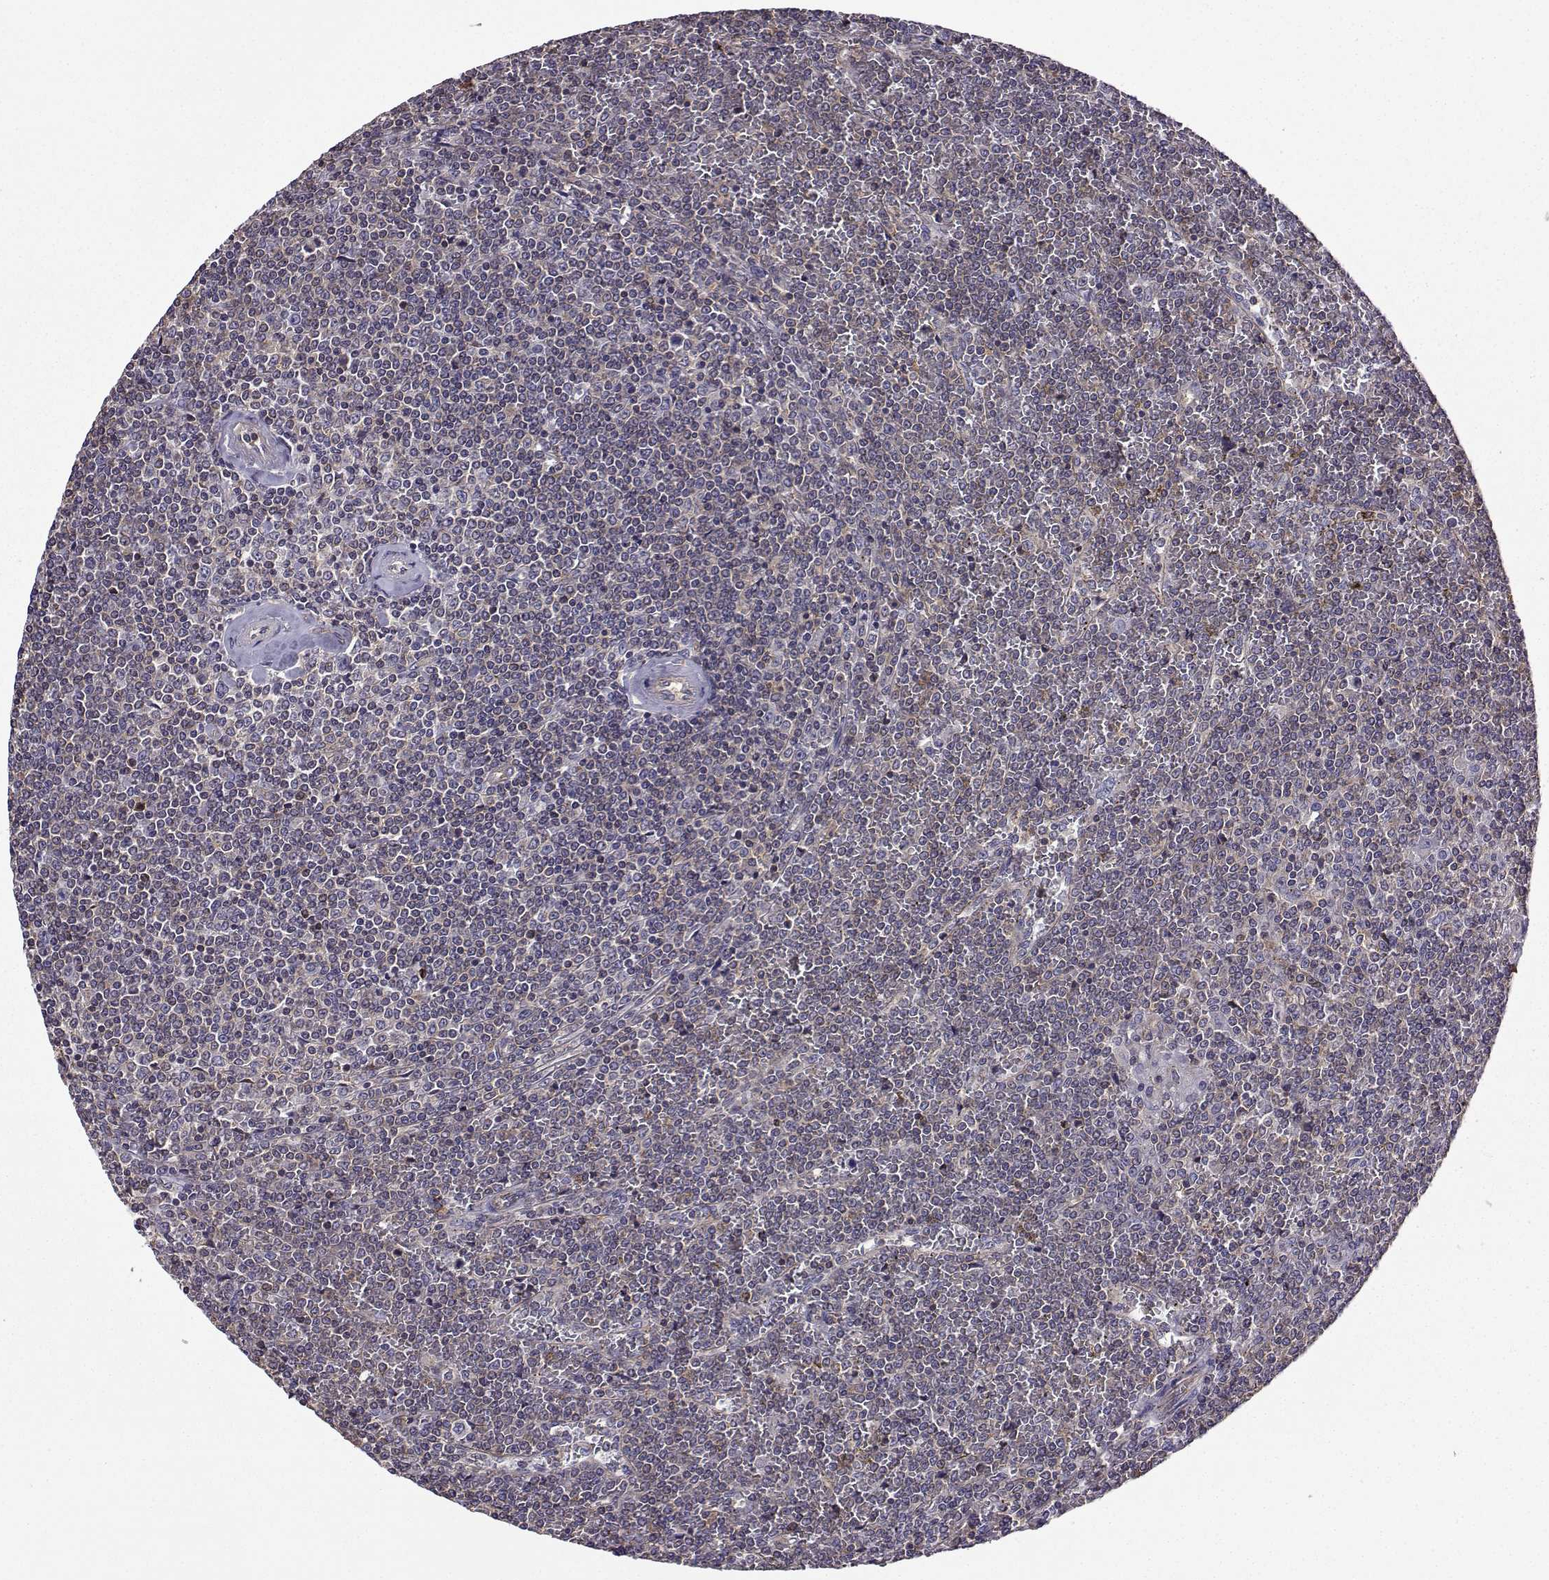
{"staining": {"intensity": "negative", "quantity": "none", "location": "none"}, "tissue": "lymphoma", "cell_type": "Tumor cells", "image_type": "cancer", "snomed": [{"axis": "morphology", "description": "Malignant lymphoma, non-Hodgkin's type, Low grade"}, {"axis": "topography", "description": "Spleen"}], "caption": "An immunohistochemistry (IHC) histopathology image of malignant lymphoma, non-Hodgkin's type (low-grade) is shown. There is no staining in tumor cells of malignant lymphoma, non-Hodgkin's type (low-grade). (DAB (3,3'-diaminobenzidine) immunohistochemistry (IHC) visualized using brightfield microscopy, high magnification).", "gene": "ITGB8", "patient": {"sex": "female", "age": 19}}